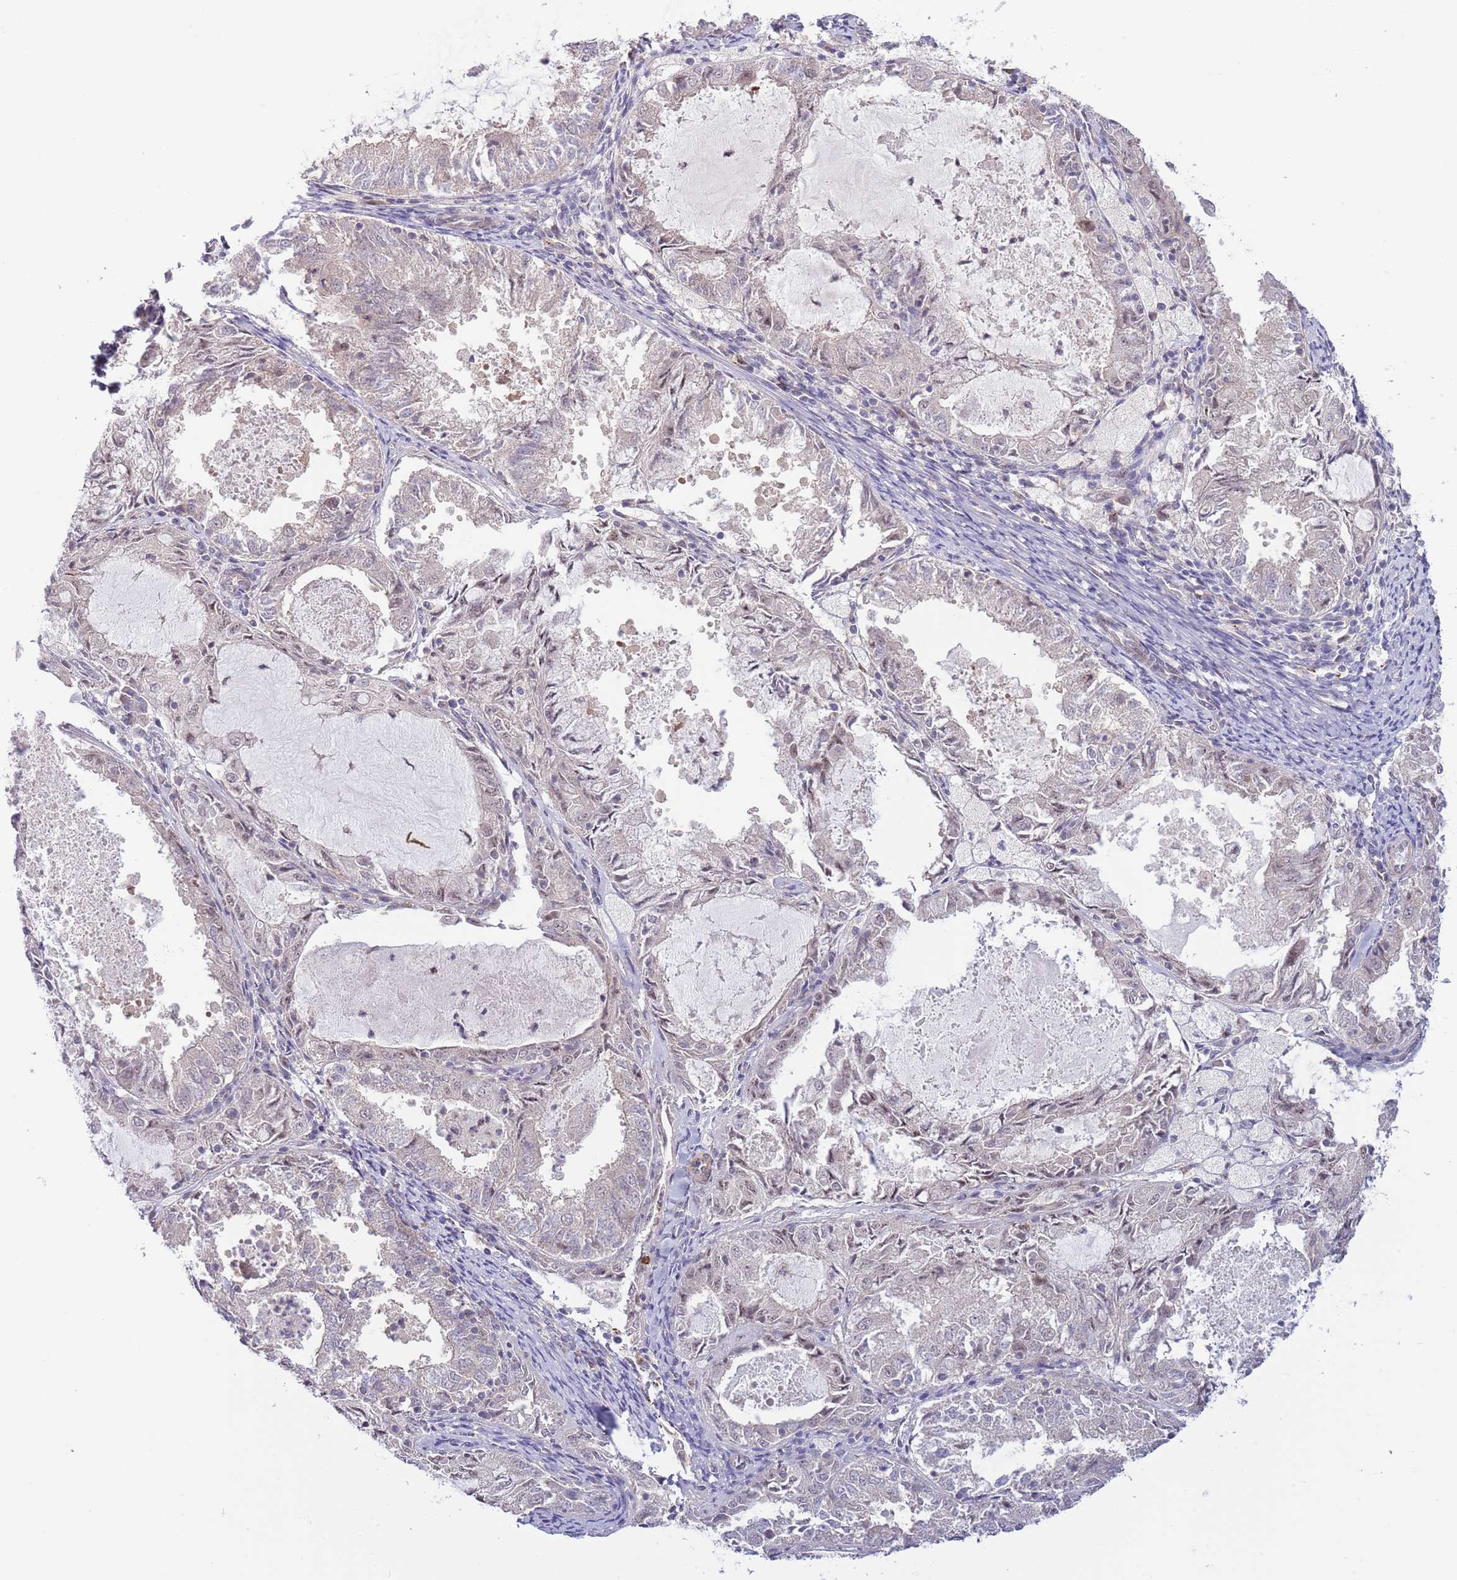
{"staining": {"intensity": "negative", "quantity": "none", "location": "none"}, "tissue": "endometrial cancer", "cell_type": "Tumor cells", "image_type": "cancer", "snomed": [{"axis": "morphology", "description": "Adenocarcinoma, NOS"}, {"axis": "topography", "description": "Endometrium"}], "caption": "Immunohistochemical staining of human endometrial cancer (adenocarcinoma) shows no significant positivity in tumor cells.", "gene": "PRR16", "patient": {"sex": "female", "age": 57}}